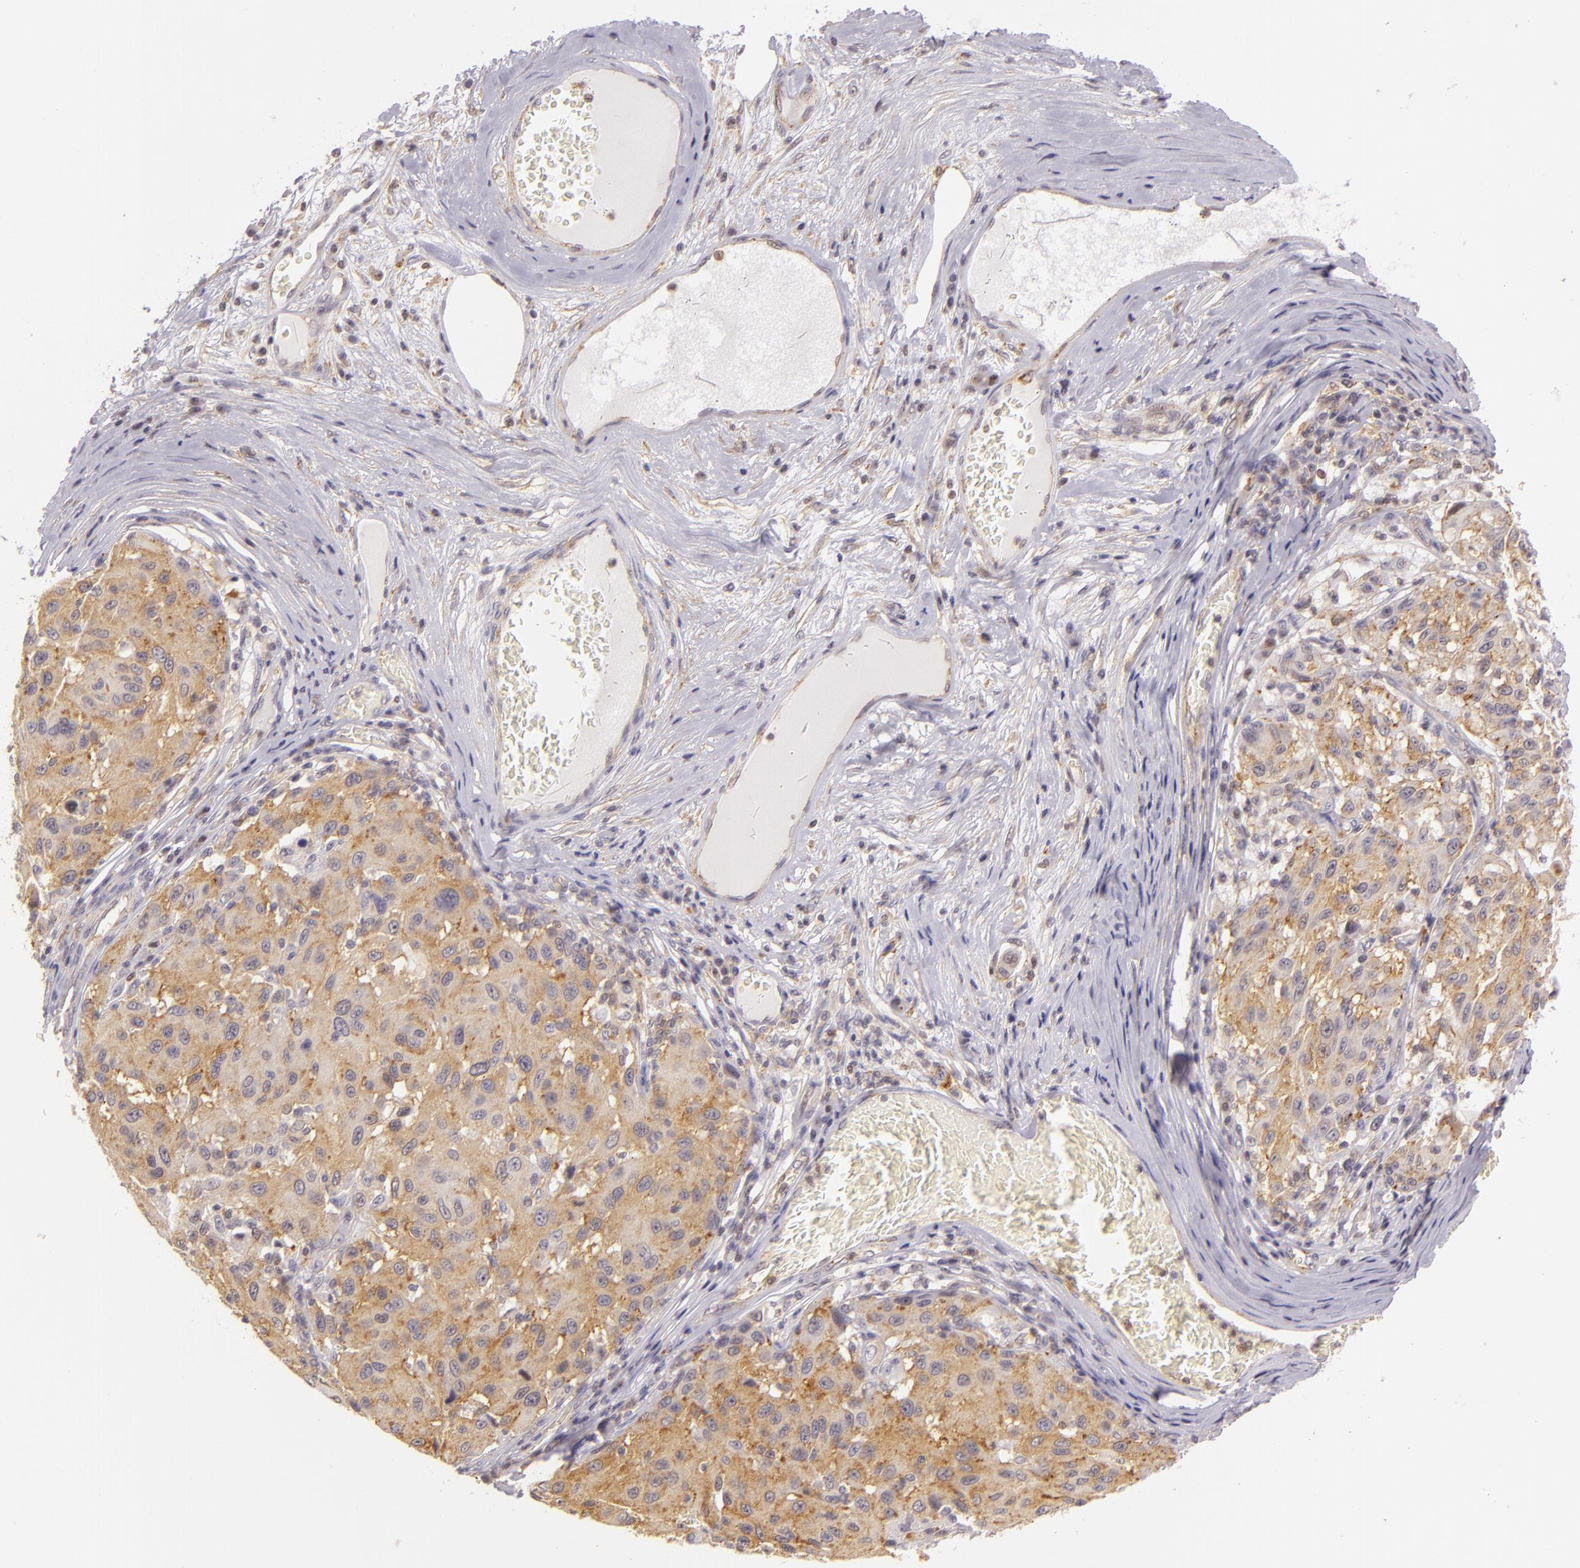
{"staining": {"intensity": "weak", "quantity": ">75%", "location": "cytoplasmic/membranous"}, "tissue": "melanoma", "cell_type": "Tumor cells", "image_type": "cancer", "snomed": [{"axis": "morphology", "description": "Malignant melanoma, NOS"}, {"axis": "topography", "description": "Skin"}], "caption": "Immunohistochemical staining of malignant melanoma exhibits low levels of weak cytoplasmic/membranous protein staining in about >75% of tumor cells.", "gene": "IMPDH1", "patient": {"sex": "female", "age": 77}}